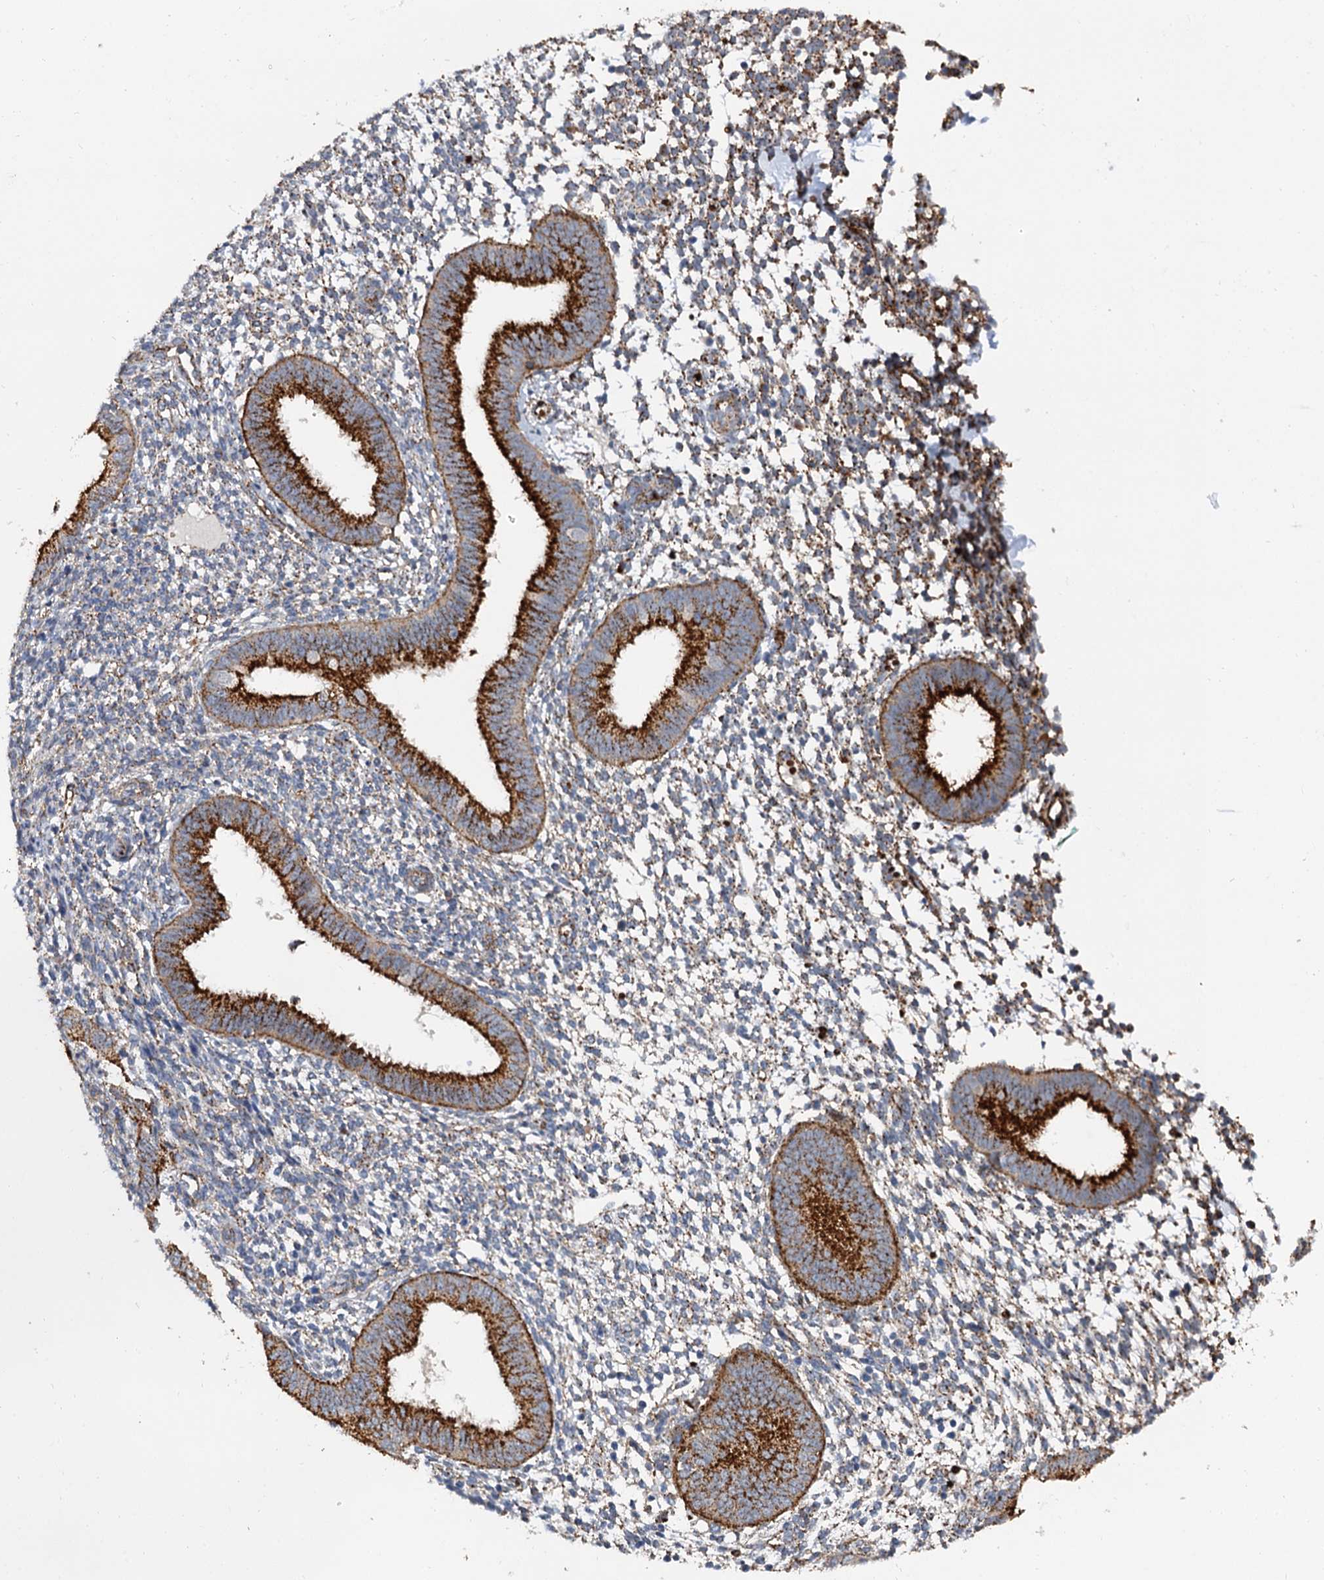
{"staining": {"intensity": "moderate", "quantity": "<25%", "location": "cytoplasmic/membranous"}, "tissue": "endometrium", "cell_type": "Cells in endometrial stroma", "image_type": "normal", "snomed": [{"axis": "morphology", "description": "Normal tissue, NOS"}, {"axis": "topography", "description": "Uterus"}, {"axis": "topography", "description": "Endometrium"}], "caption": "Endometrium stained with immunohistochemistry reveals moderate cytoplasmic/membranous expression in about <25% of cells in endometrial stroma.", "gene": "GBA1", "patient": {"sex": "female", "age": 48}}